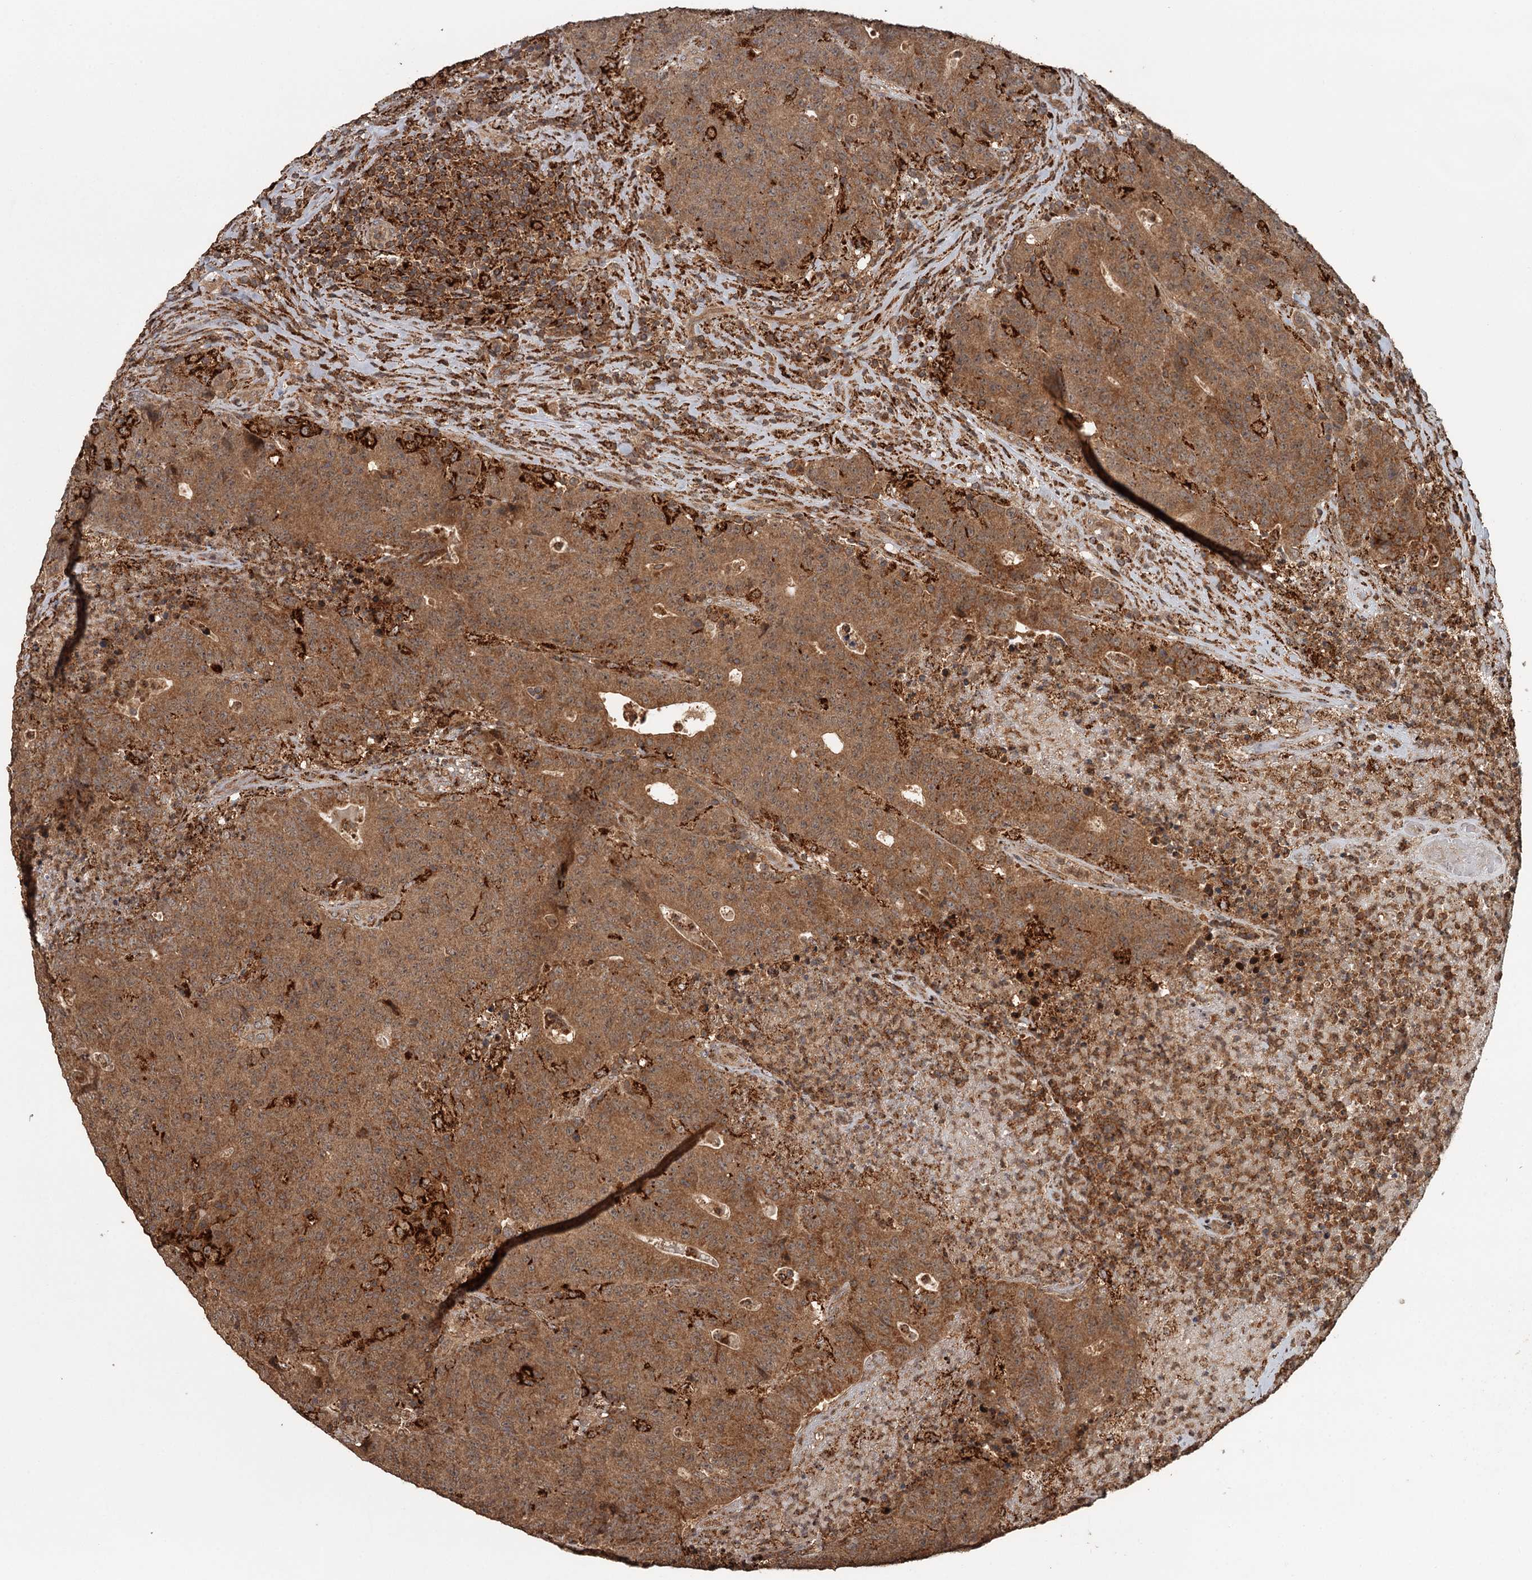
{"staining": {"intensity": "moderate", "quantity": ">75%", "location": "cytoplasmic/membranous"}, "tissue": "colorectal cancer", "cell_type": "Tumor cells", "image_type": "cancer", "snomed": [{"axis": "morphology", "description": "Adenocarcinoma, NOS"}, {"axis": "topography", "description": "Colon"}], "caption": "An IHC photomicrograph of neoplastic tissue is shown. Protein staining in brown shows moderate cytoplasmic/membranous positivity in adenocarcinoma (colorectal) within tumor cells. The staining was performed using DAB (3,3'-diaminobenzidine) to visualize the protein expression in brown, while the nuclei were stained in blue with hematoxylin (Magnification: 20x).", "gene": "FAXC", "patient": {"sex": "female", "age": 75}}